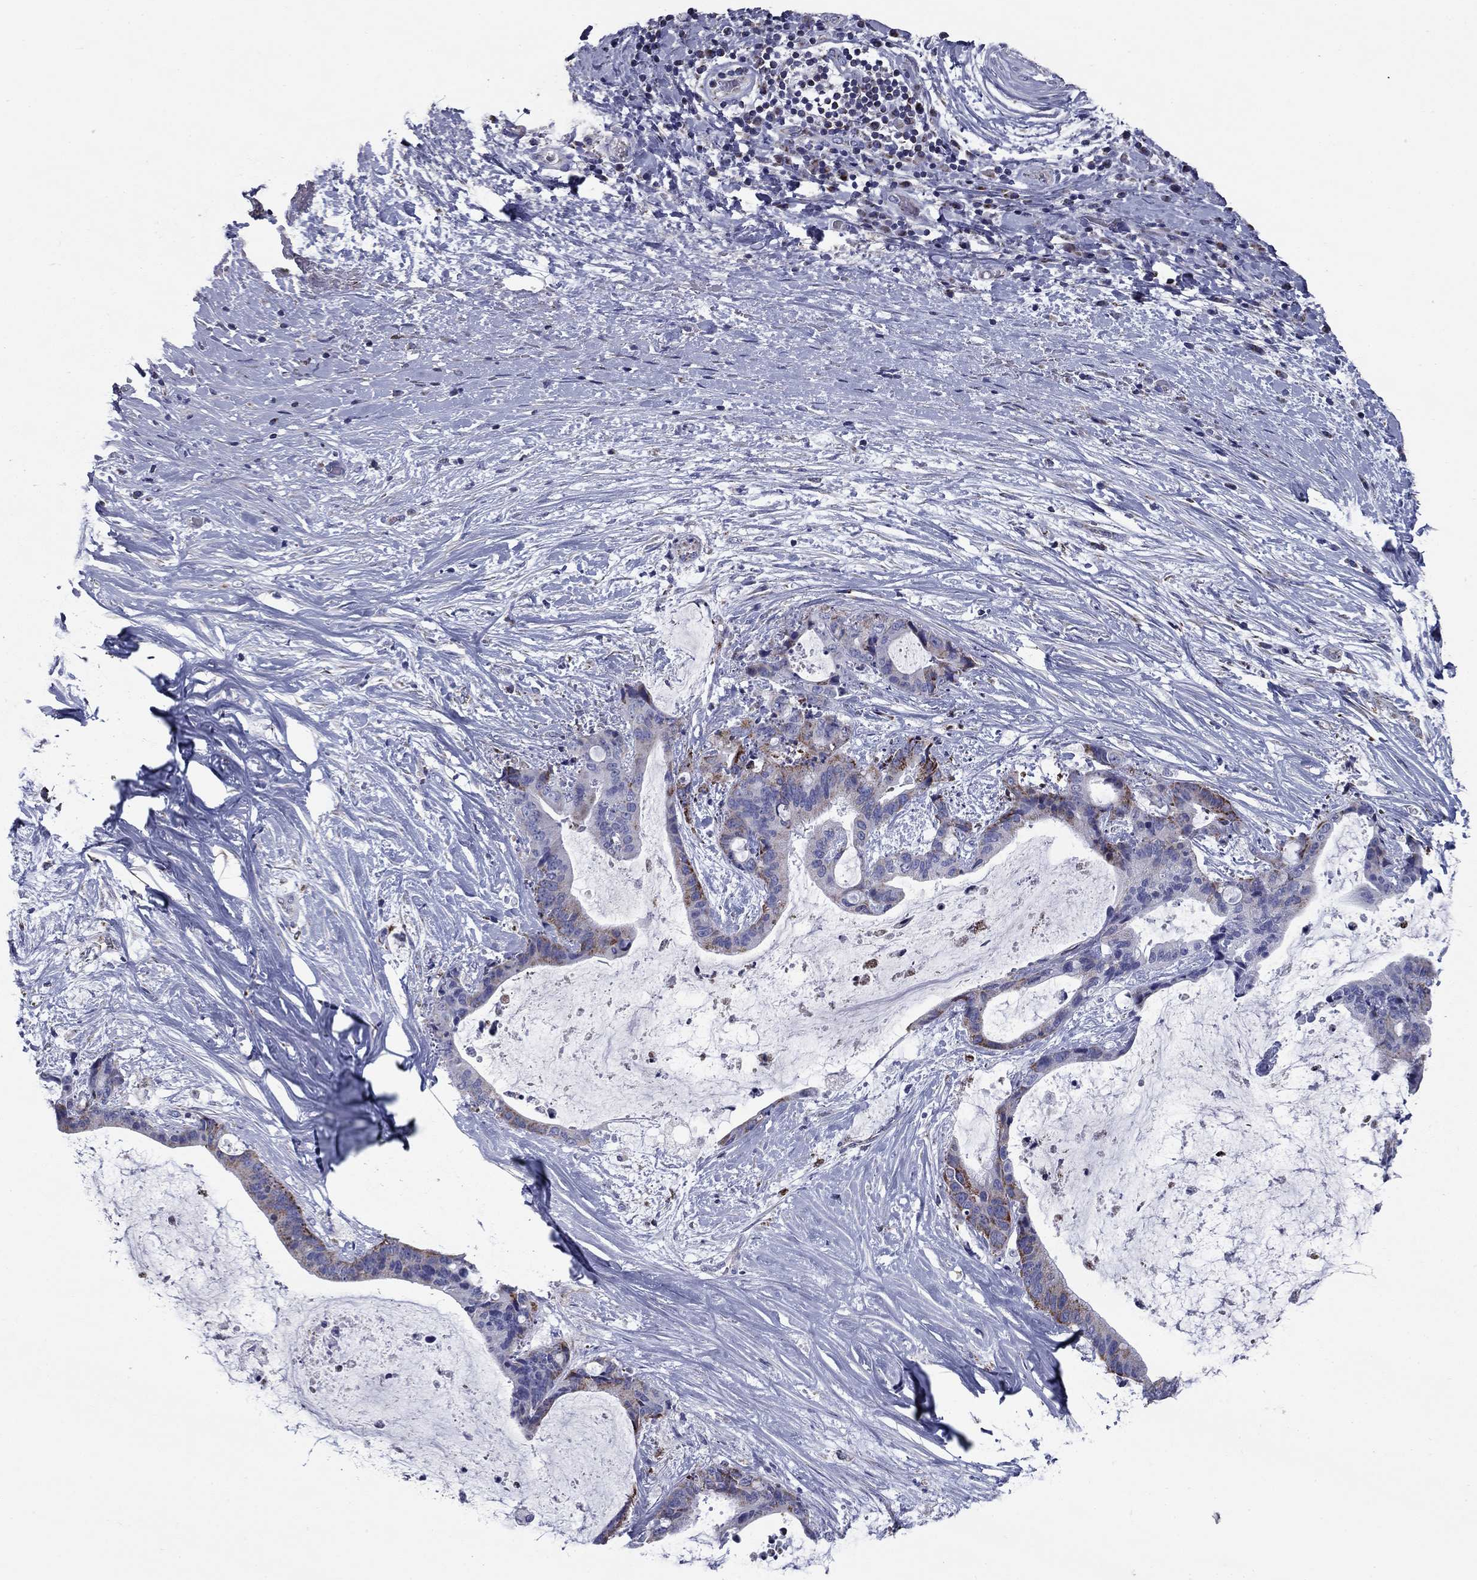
{"staining": {"intensity": "moderate", "quantity": "25%-75%", "location": "cytoplasmic/membranous"}, "tissue": "liver cancer", "cell_type": "Tumor cells", "image_type": "cancer", "snomed": [{"axis": "morphology", "description": "Cholangiocarcinoma"}, {"axis": "topography", "description": "Liver"}], "caption": "Liver cholangiocarcinoma was stained to show a protein in brown. There is medium levels of moderate cytoplasmic/membranous positivity in about 25%-75% of tumor cells.", "gene": "NDUFA4L2", "patient": {"sex": "female", "age": 73}}